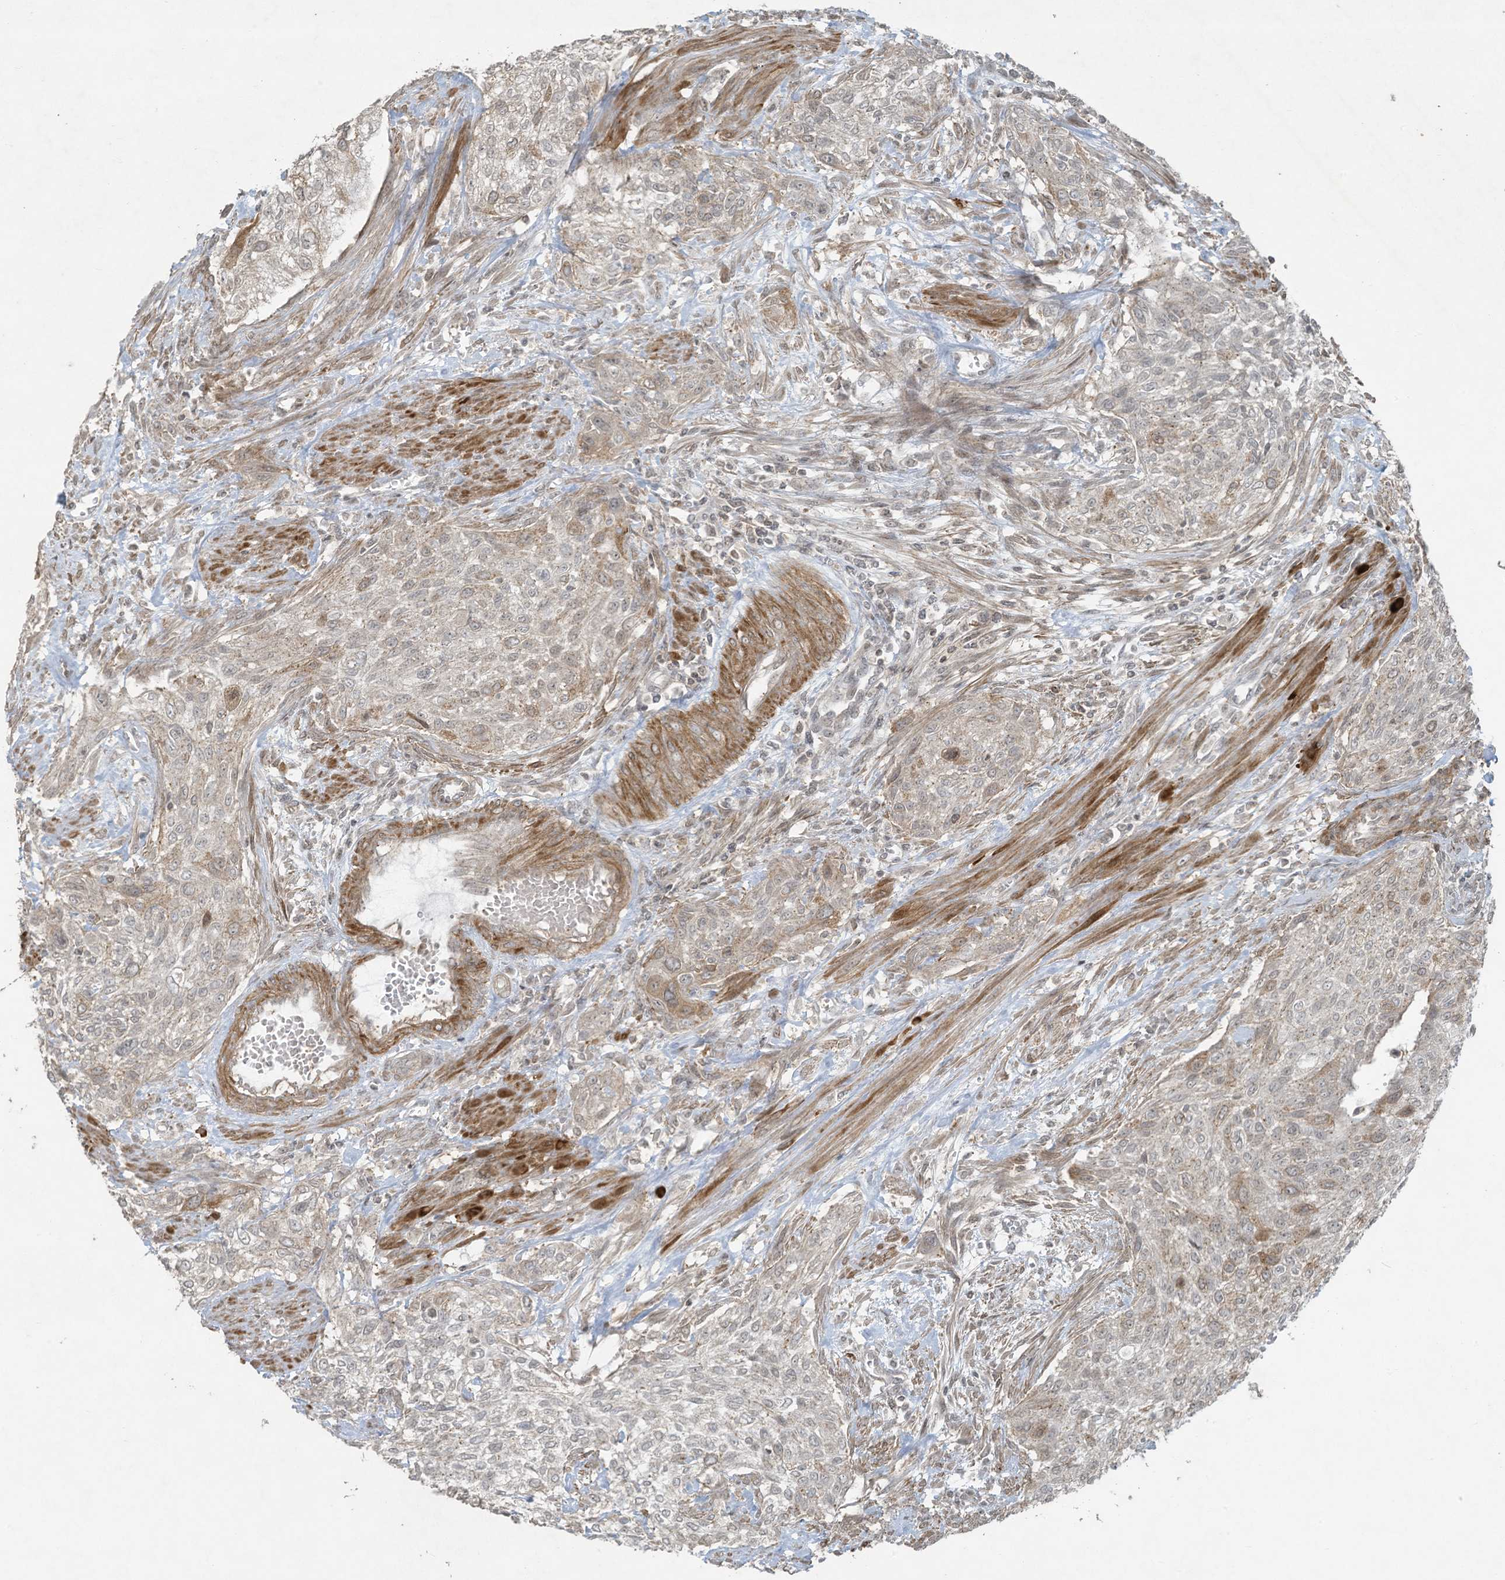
{"staining": {"intensity": "negative", "quantity": "none", "location": "none"}, "tissue": "urothelial cancer", "cell_type": "Tumor cells", "image_type": "cancer", "snomed": [{"axis": "morphology", "description": "Urothelial carcinoma, High grade"}, {"axis": "topography", "description": "Urinary bladder"}], "caption": "Human urothelial carcinoma (high-grade) stained for a protein using immunohistochemistry (IHC) exhibits no staining in tumor cells.", "gene": "ZNF263", "patient": {"sex": "male", "age": 35}}